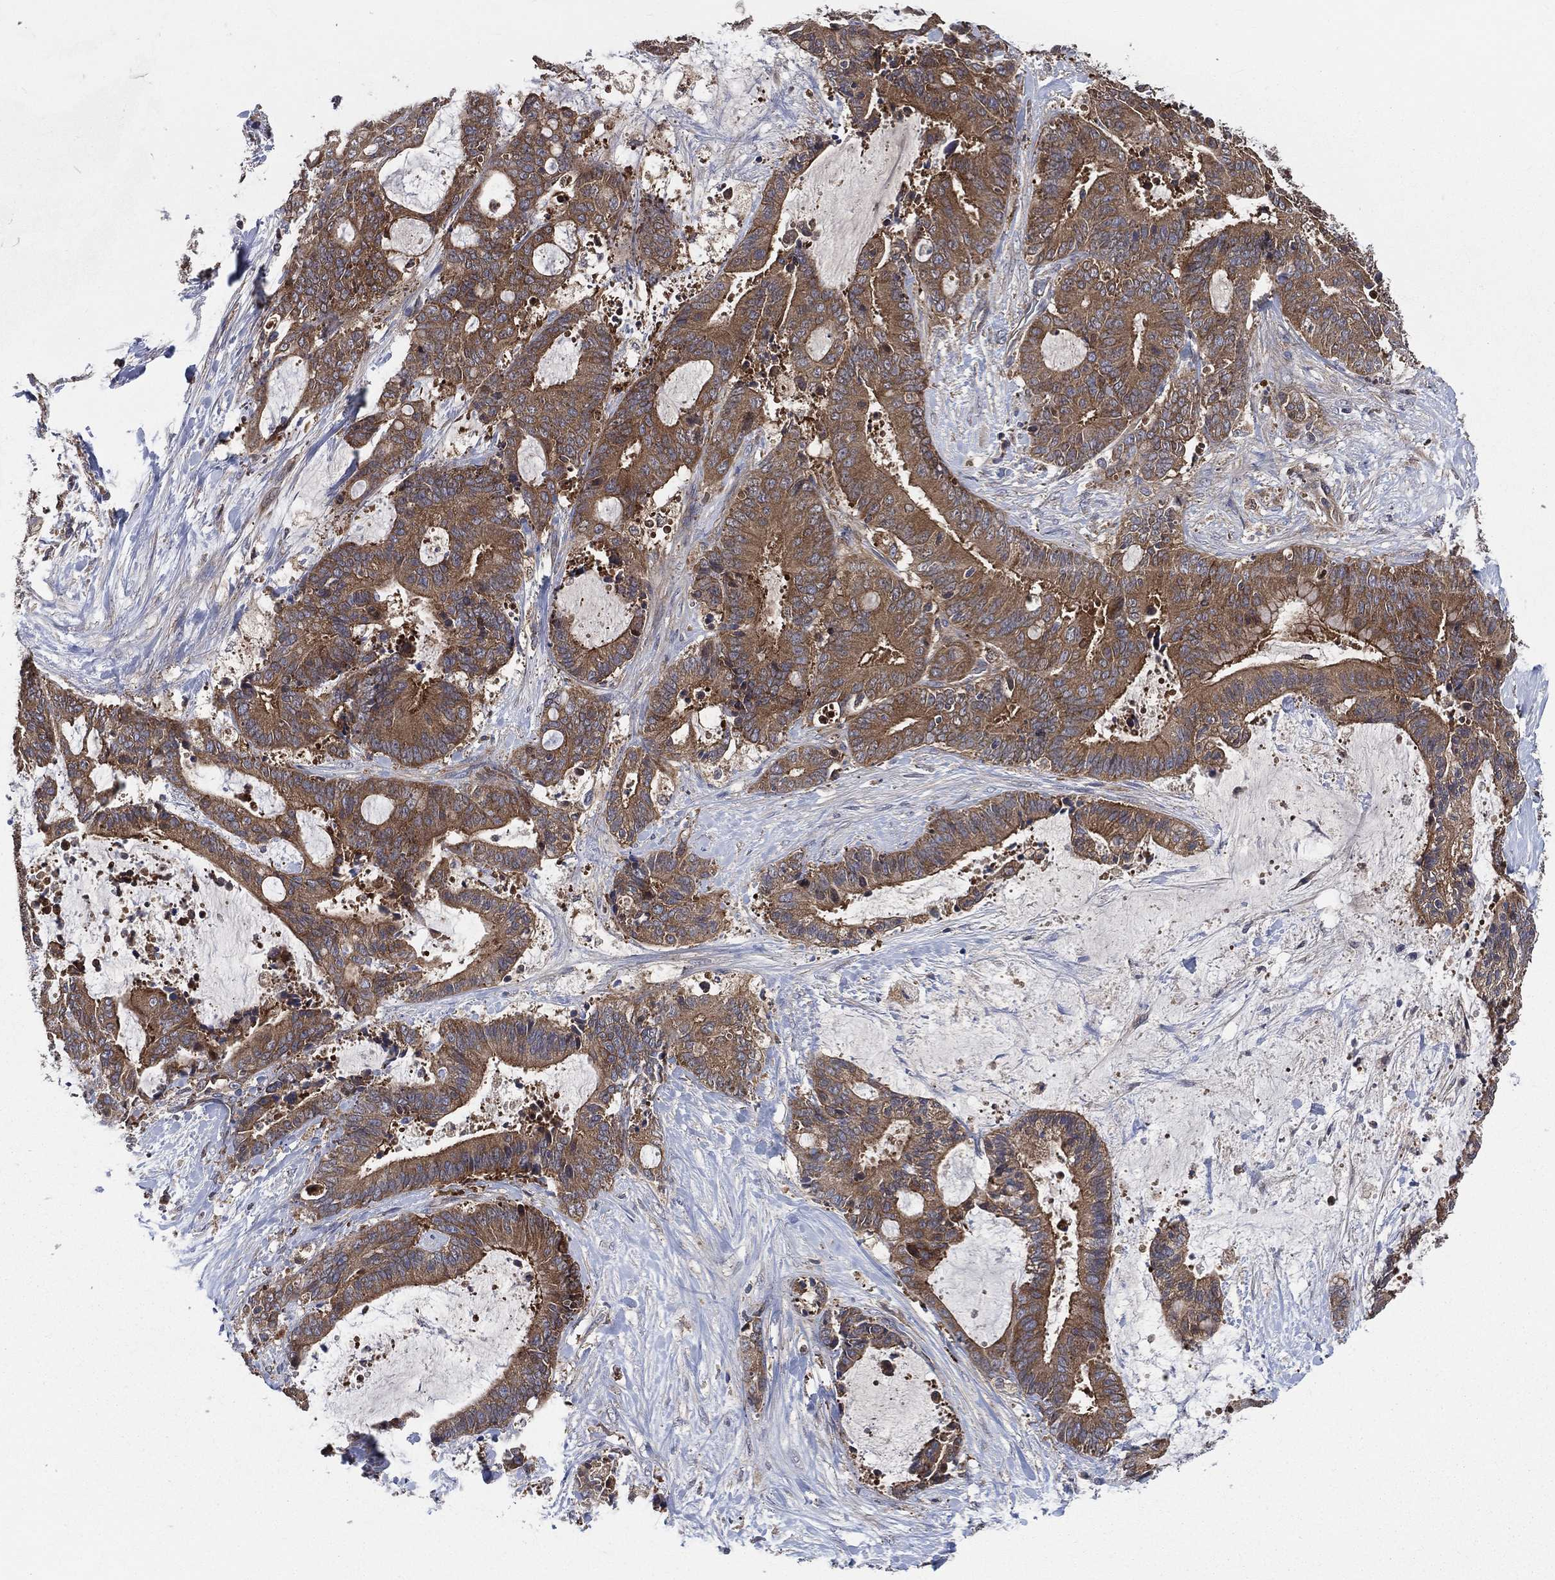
{"staining": {"intensity": "strong", "quantity": ">75%", "location": "cytoplasmic/membranous"}, "tissue": "liver cancer", "cell_type": "Tumor cells", "image_type": "cancer", "snomed": [{"axis": "morphology", "description": "Cholangiocarcinoma"}, {"axis": "topography", "description": "Liver"}], "caption": "Immunohistochemical staining of liver cancer exhibits strong cytoplasmic/membranous protein staining in about >75% of tumor cells.", "gene": "SMPD3", "patient": {"sex": "female", "age": 73}}